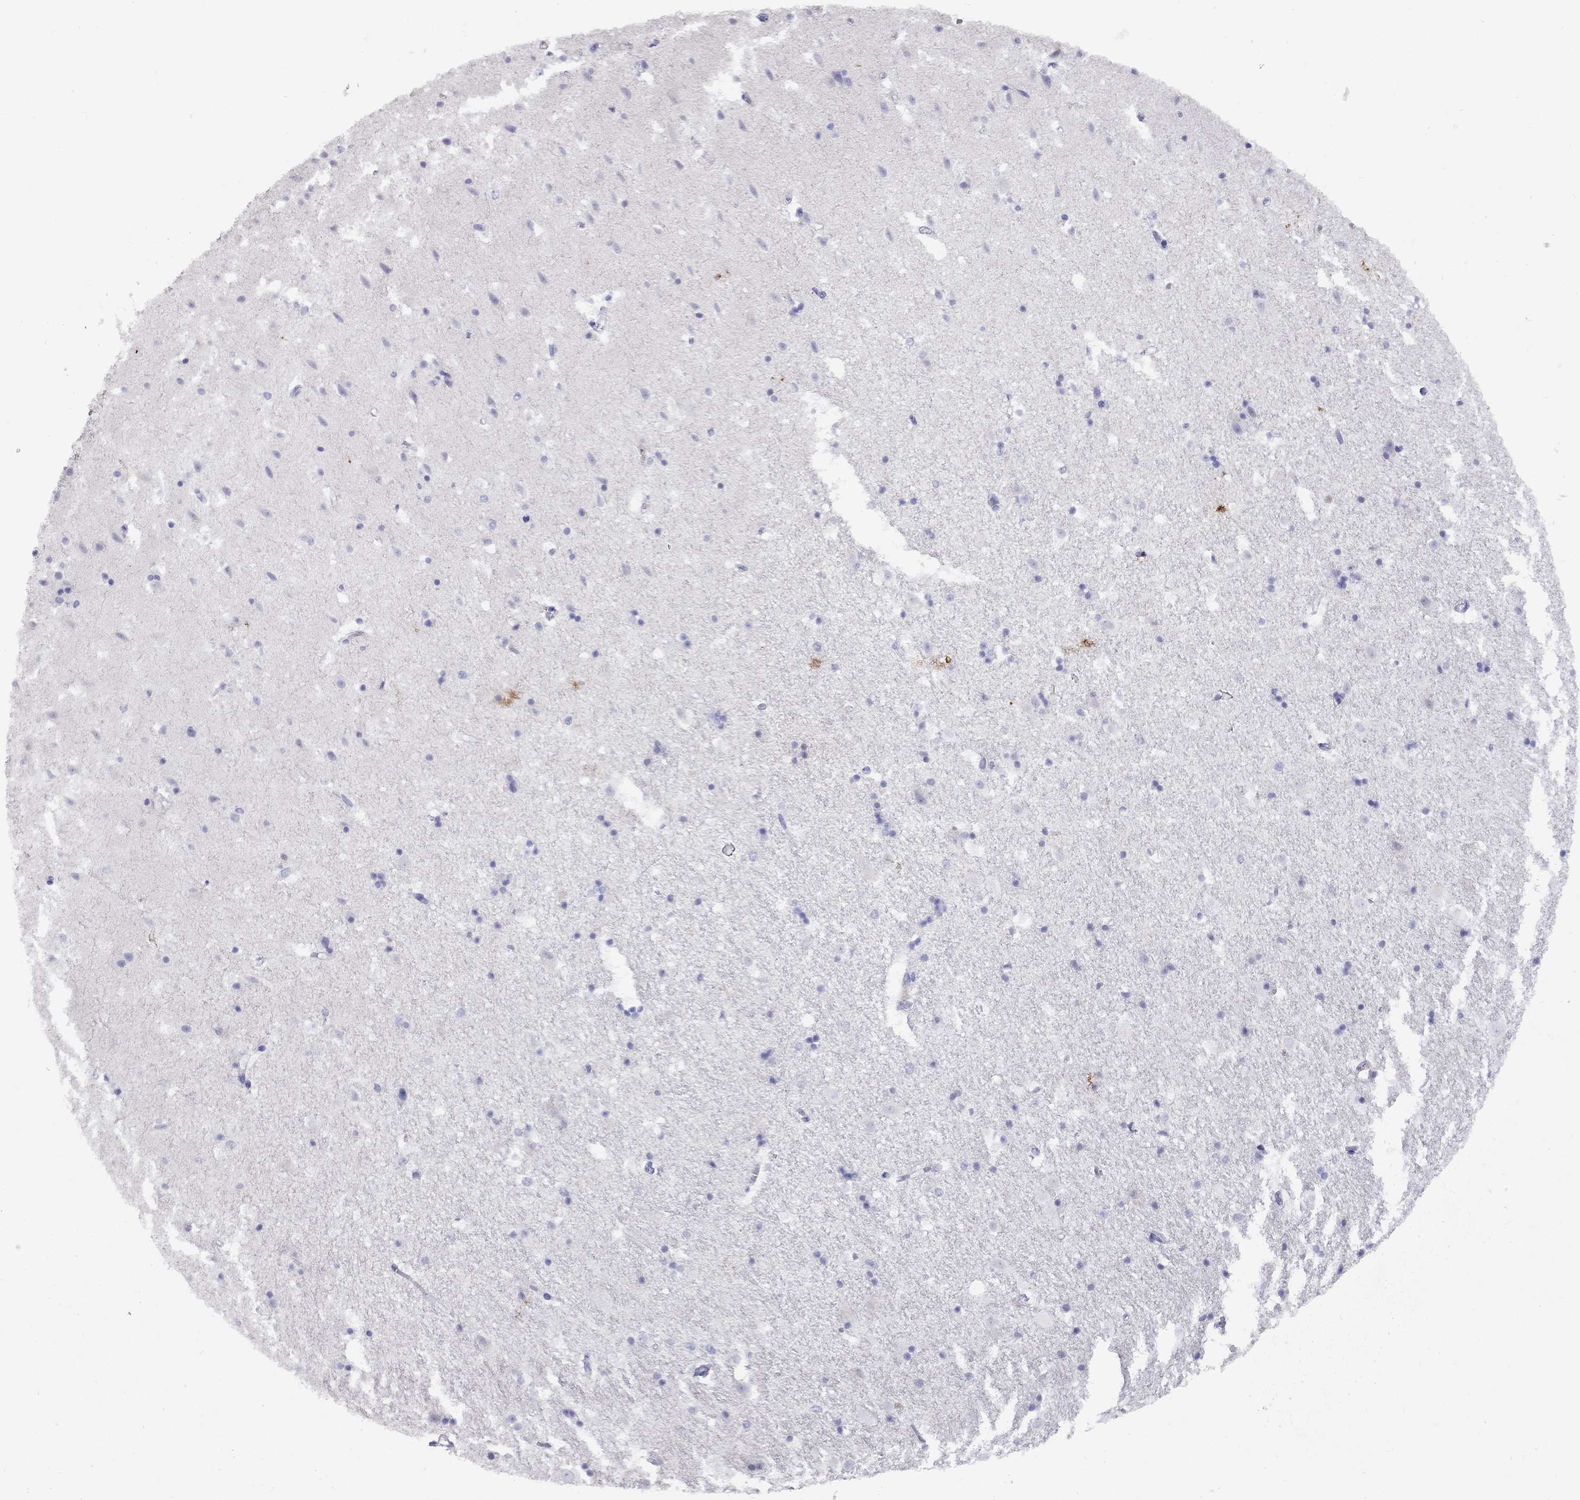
{"staining": {"intensity": "negative", "quantity": "none", "location": "none"}, "tissue": "hippocampus", "cell_type": "Glial cells", "image_type": "normal", "snomed": [{"axis": "morphology", "description": "Normal tissue, NOS"}, {"axis": "topography", "description": "Hippocampus"}], "caption": "DAB (3,3'-diaminobenzidine) immunohistochemical staining of unremarkable hippocampus shows no significant staining in glial cells. (Immunohistochemistry, brightfield microscopy, high magnification).", "gene": "GNAT3", "patient": {"sex": "male", "age": 49}}